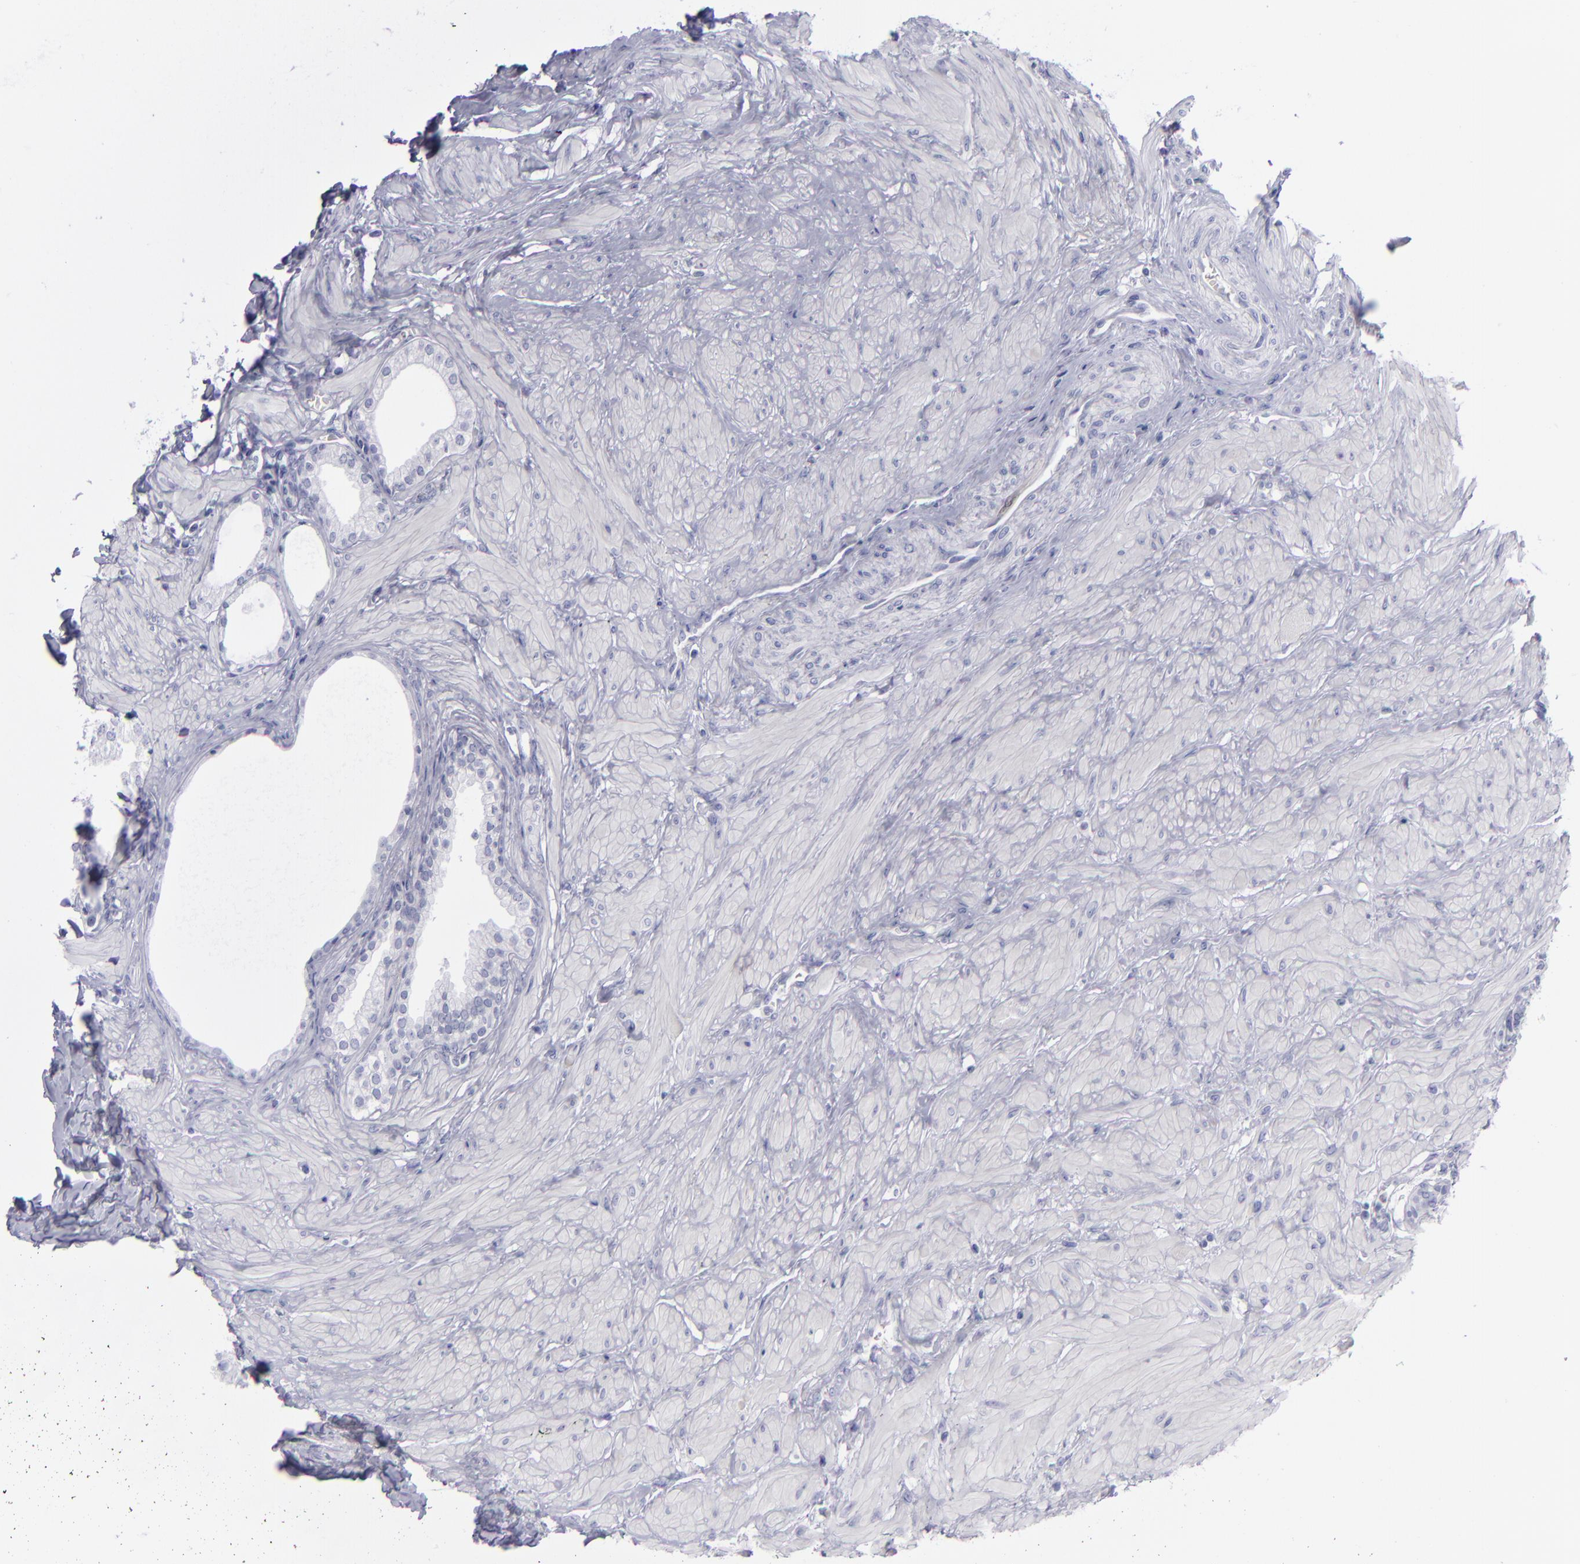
{"staining": {"intensity": "negative", "quantity": "none", "location": "none"}, "tissue": "prostate", "cell_type": "Glandular cells", "image_type": "normal", "snomed": [{"axis": "morphology", "description": "Normal tissue, NOS"}, {"axis": "topography", "description": "Prostate"}], "caption": "This histopathology image is of normal prostate stained with IHC to label a protein in brown with the nuclei are counter-stained blue. There is no positivity in glandular cells.", "gene": "AURKA", "patient": {"sex": "male", "age": 64}}